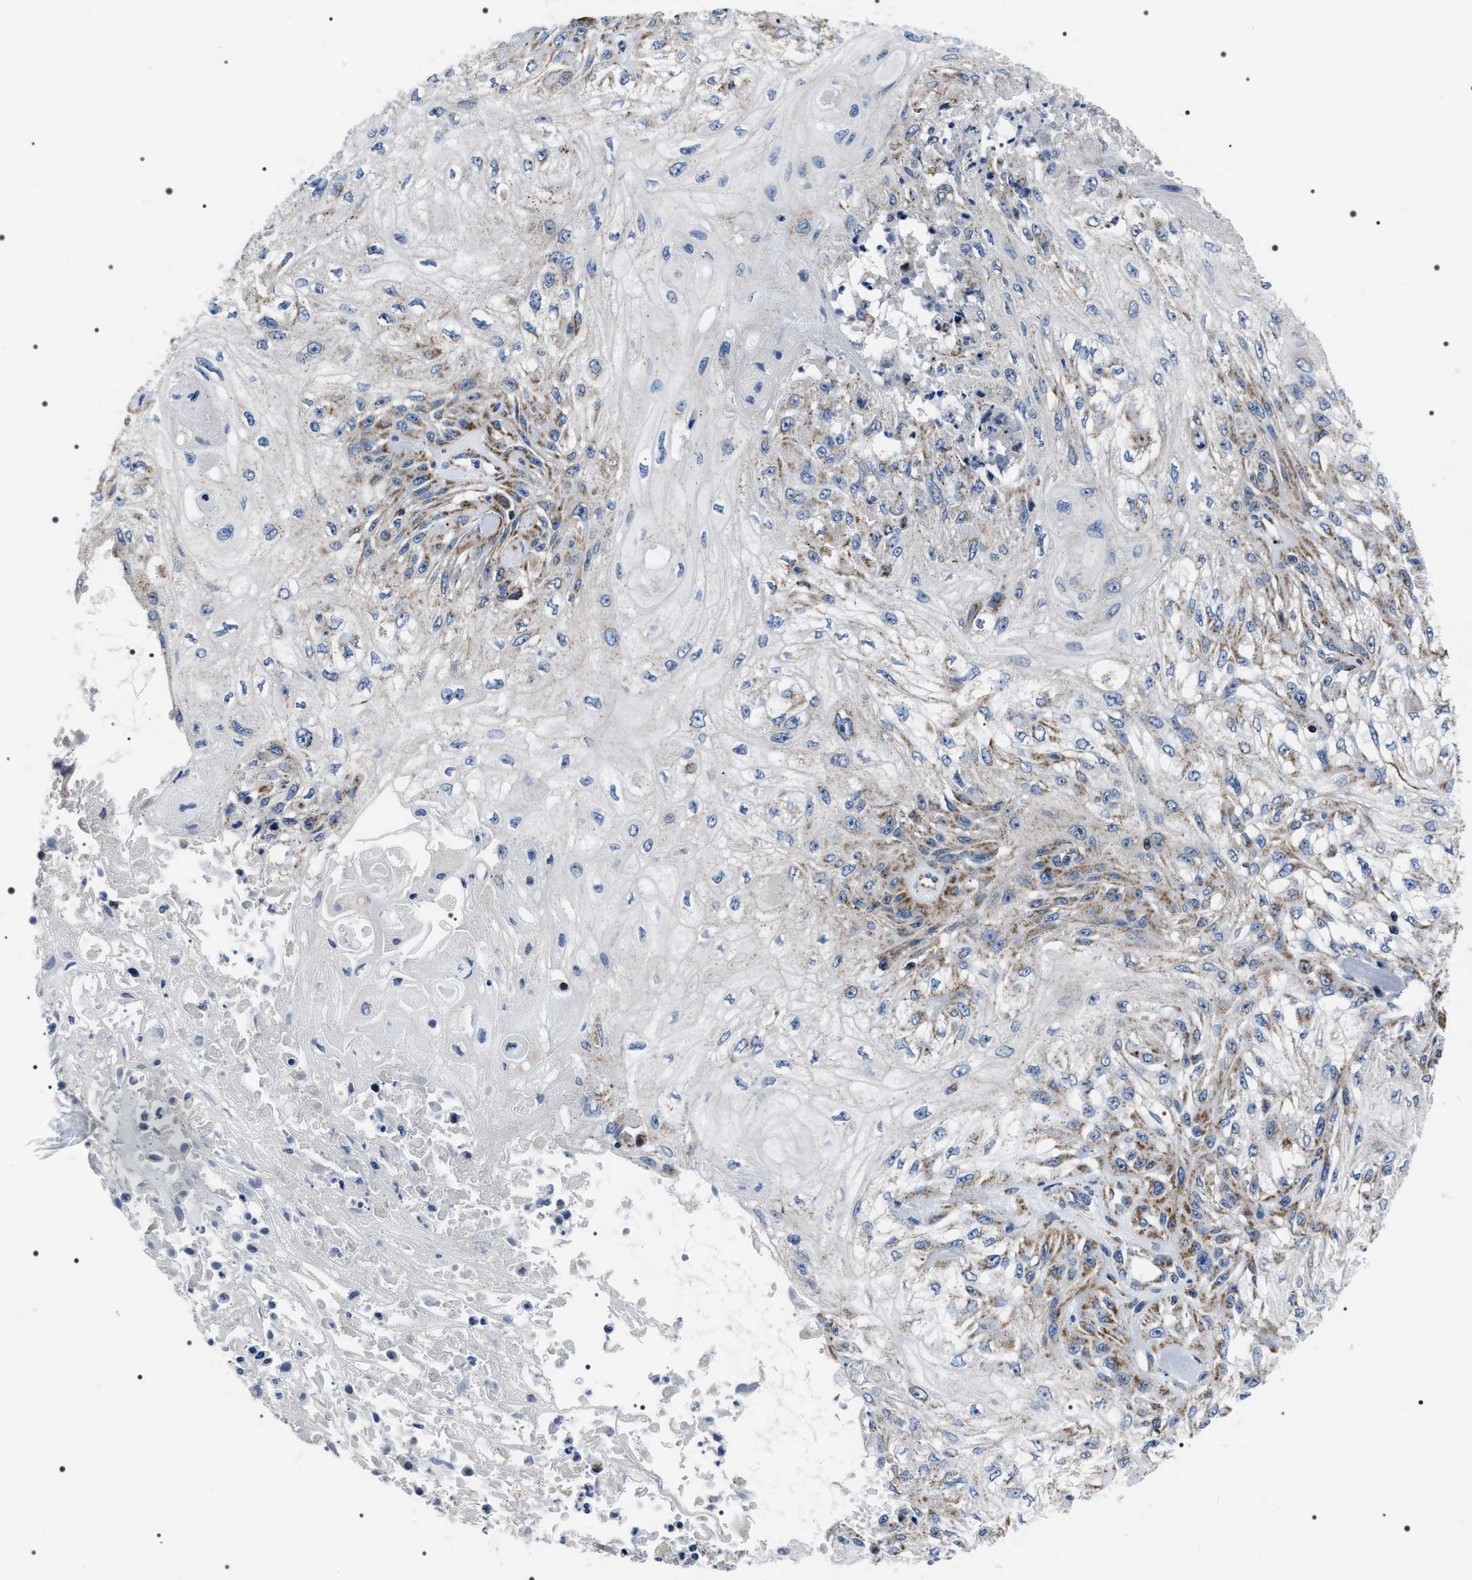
{"staining": {"intensity": "moderate", "quantity": "<25%", "location": "cytoplasmic/membranous"}, "tissue": "skin cancer", "cell_type": "Tumor cells", "image_type": "cancer", "snomed": [{"axis": "morphology", "description": "Squamous cell carcinoma, NOS"}, {"axis": "morphology", "description": "Squamous cell carcinoma, metastatic, NOS"}, {"axis": "topography", "description": "Skin"}, {"axis": "topography", "description": "Lymph node"}], "caption": "Protein expression analysis of squamous cell carcinoma (skin) exhibits moderate cytoplasmic/membranous expression in about <25% of tumor cells. (IHC, brightfield microscopy, high magnification).", "gene": "NTMT1", "patient": {"sex": "male", "age": 75}}